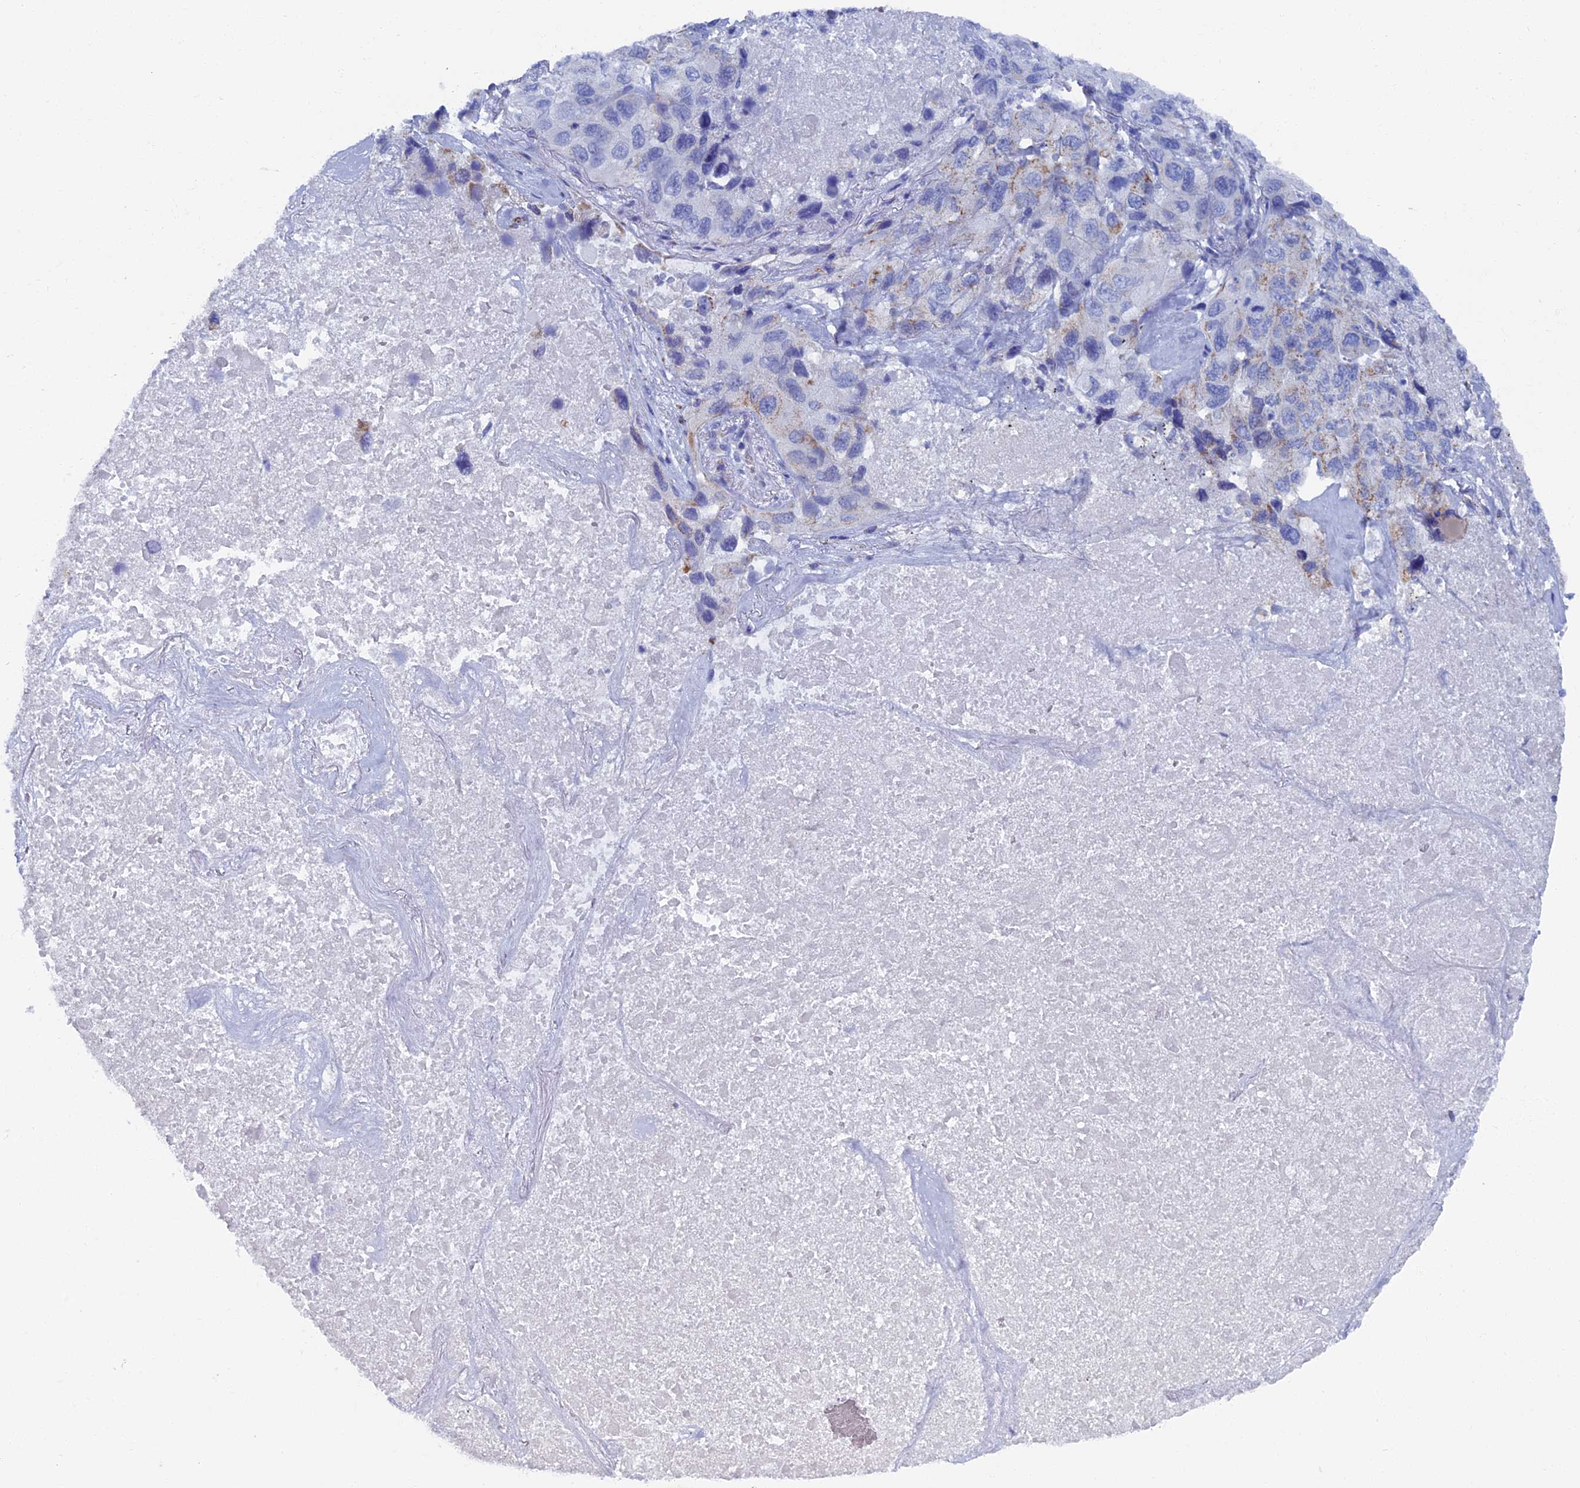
{"staining": {"intensity": "moderate", "quantity": "<25%", "location": "cytoplasmic/membranous"}, "tissue": "lung cancer", "cell_type": "Tumor cells", "image_type": "cancer", "snomed": [{"axis": "morphology", "description": "Squamous cell carcinoma, NOS"}, {"axis": "topography", "description": "Lung"}], "caption": "Tumor cells show low levels of moderate cytoplasmic/membranous positivity in about <25% of cells in lung cancer. The staining is performed using DAB brown chromogen to label protein expression. The nuclei are counter-stained blue using hematoxylin.", "gene": "OAT", "patient": {"sex": "female", "age": 73}}